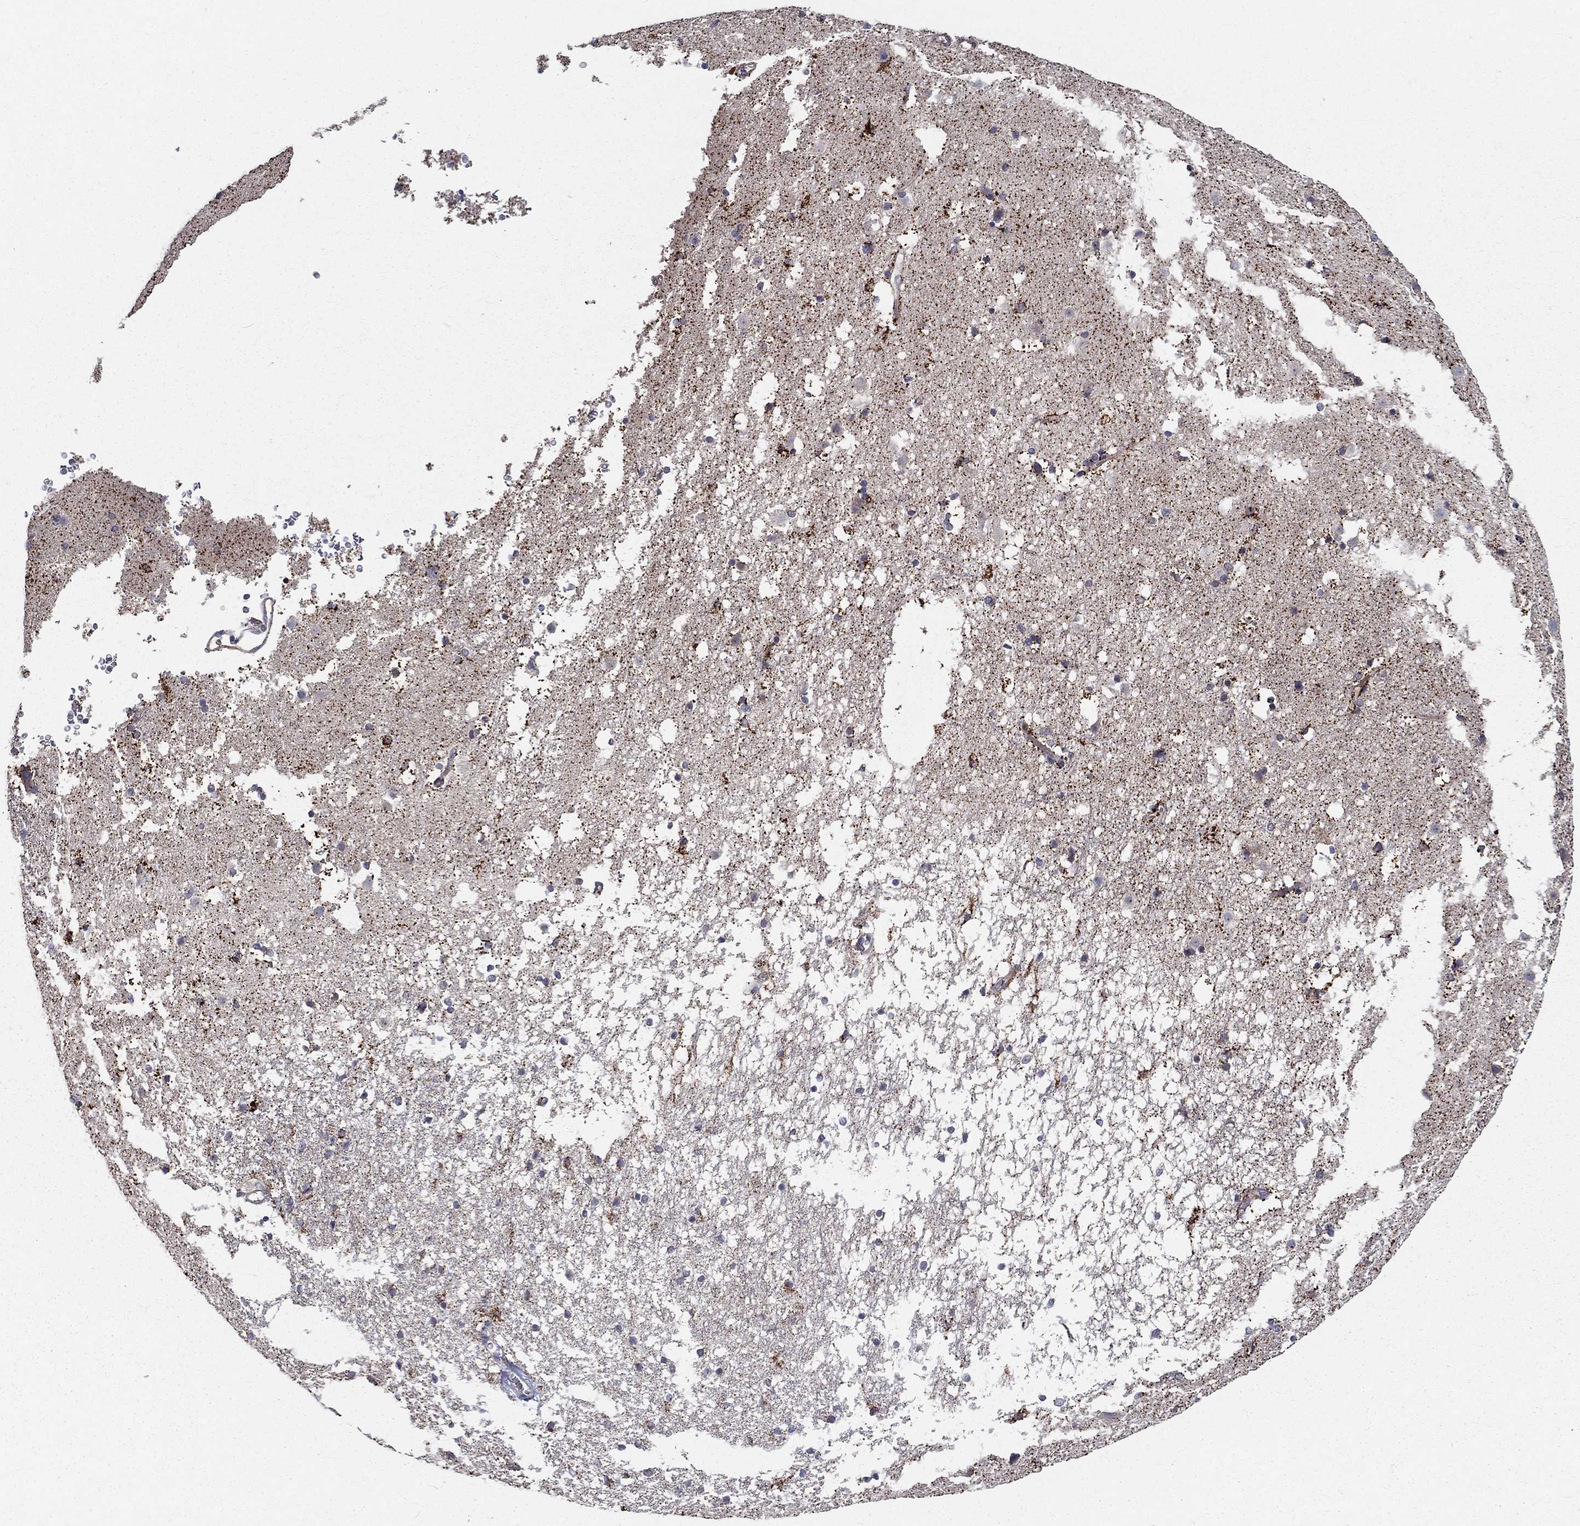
{"staining": {"intensity": "strong", "quantity": "<25%", "location": "cytoplasmic/membranous"}, "tissue": "caudate", "cell_type": "Glial cells", "image_type": "normal", "snomed": [{"axis": "morphology", "description": "Normal tissue, NOS"}, {"axis": "topography", "description": "Lateral ventricle wall"}], "caption": "Caudate stained for a protein reveals strong cytoplasmic/membranous positivity in glial cells. The staining was performed using DAB (3,3'-diaminobenzidine) to visualize the protein expression in brown, while the nuclei were stained in blue with hematoxylin (Magnification: 20x).", "gene": "ALDH4A1", "patient": {"sex": "female", "age": 71}}